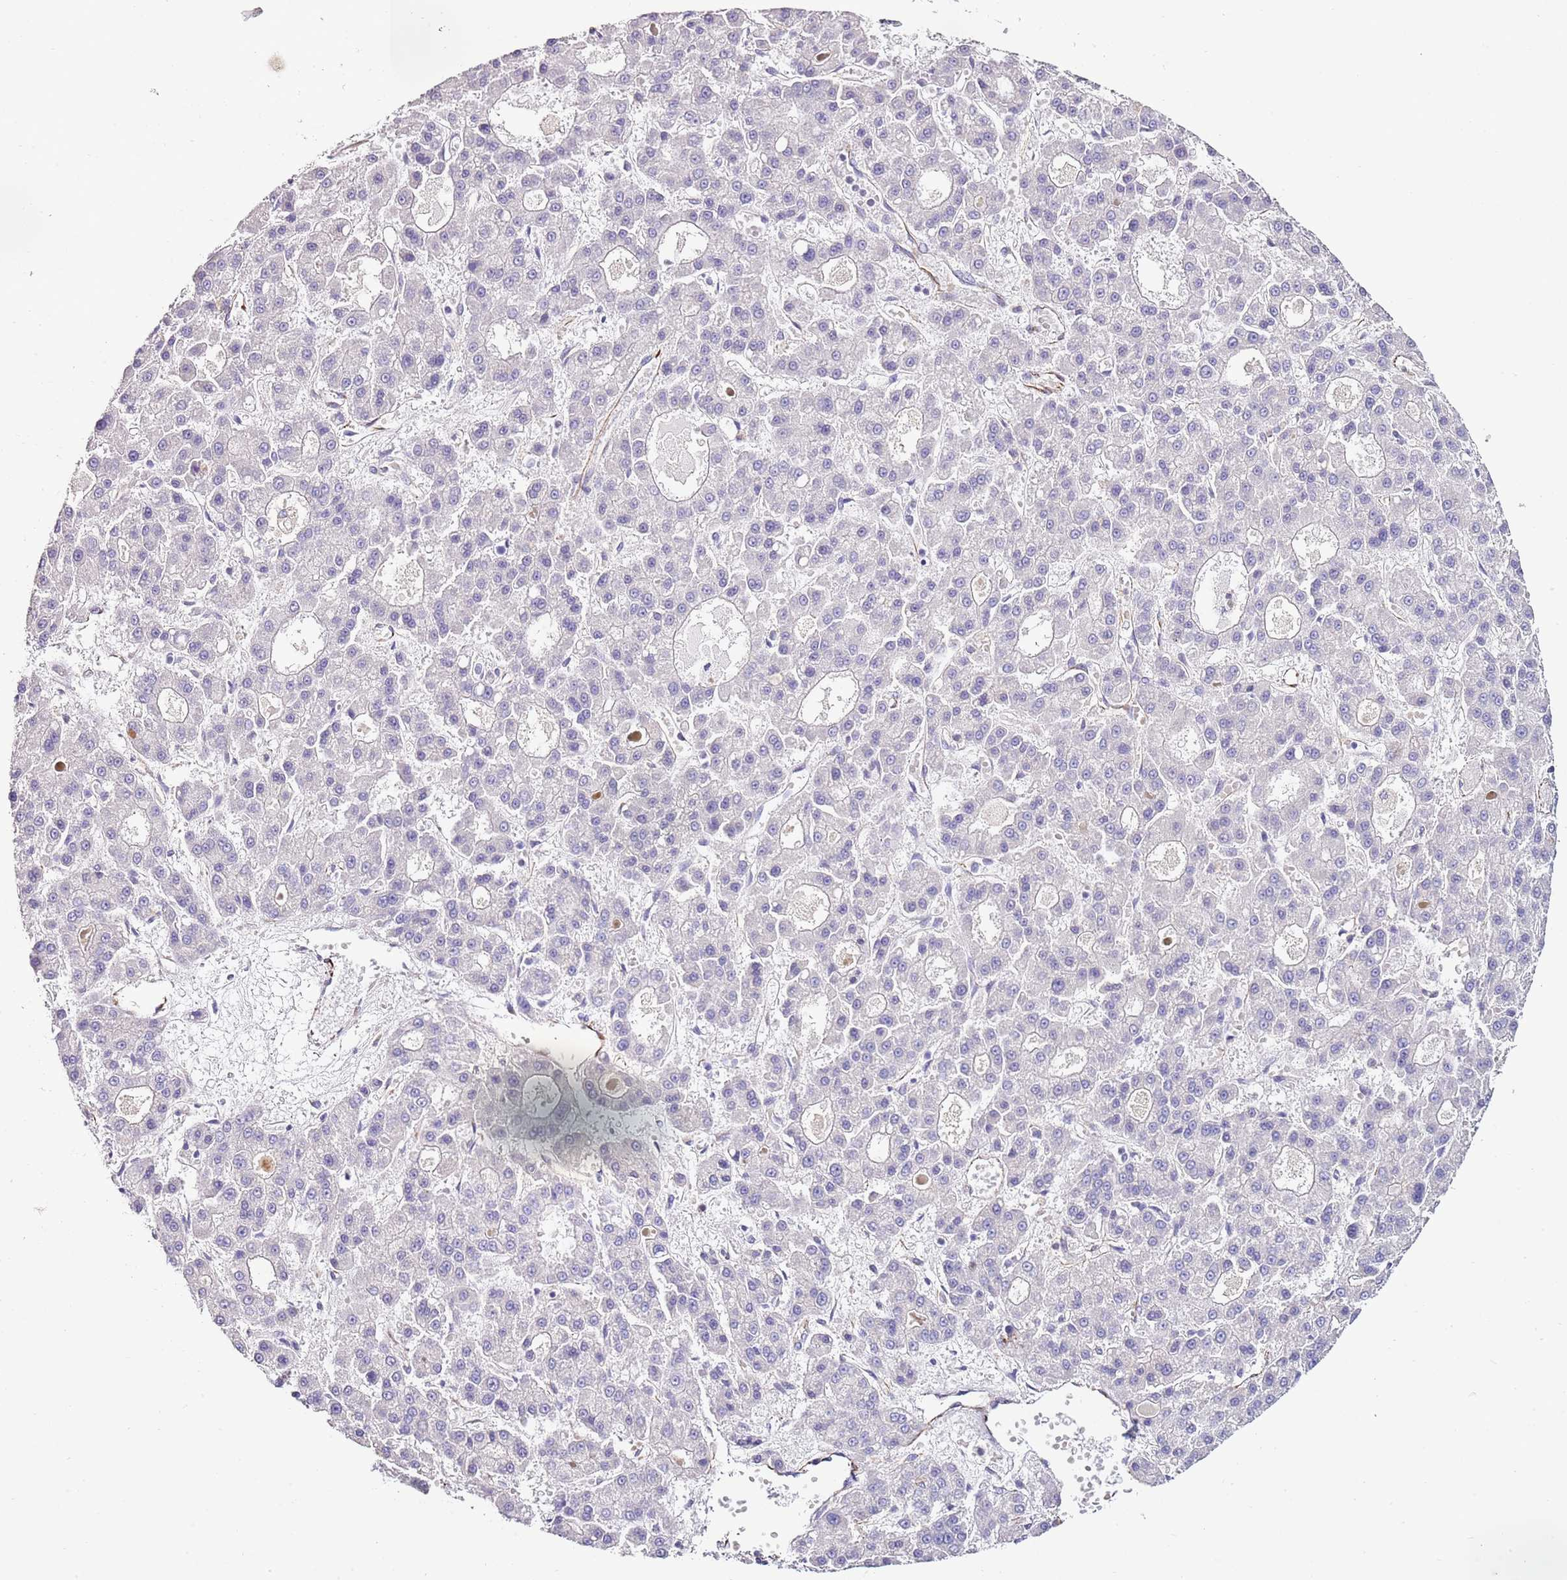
{"staining": {"intensity": "negative", "quantity": "none", "location": "none"}, "tissue": "liver cancer", "cell_type": "Tumor cells", "image_type": "cancer", "snomed": [{"axis": "morphology", "description": "Carcinoma, Hepatocellular, NOS"}, {"axis": "topography", "description": "Liver"}], "caption": "High power microscopy micrograph of an IHC histopathology image of liver hepatocellular carcinoma, revealing no significant staining in tumor cells. (DAB IHC, high magnification).", "gene": "ZNF786", "patient": {"sex": "male", "age": 70}}